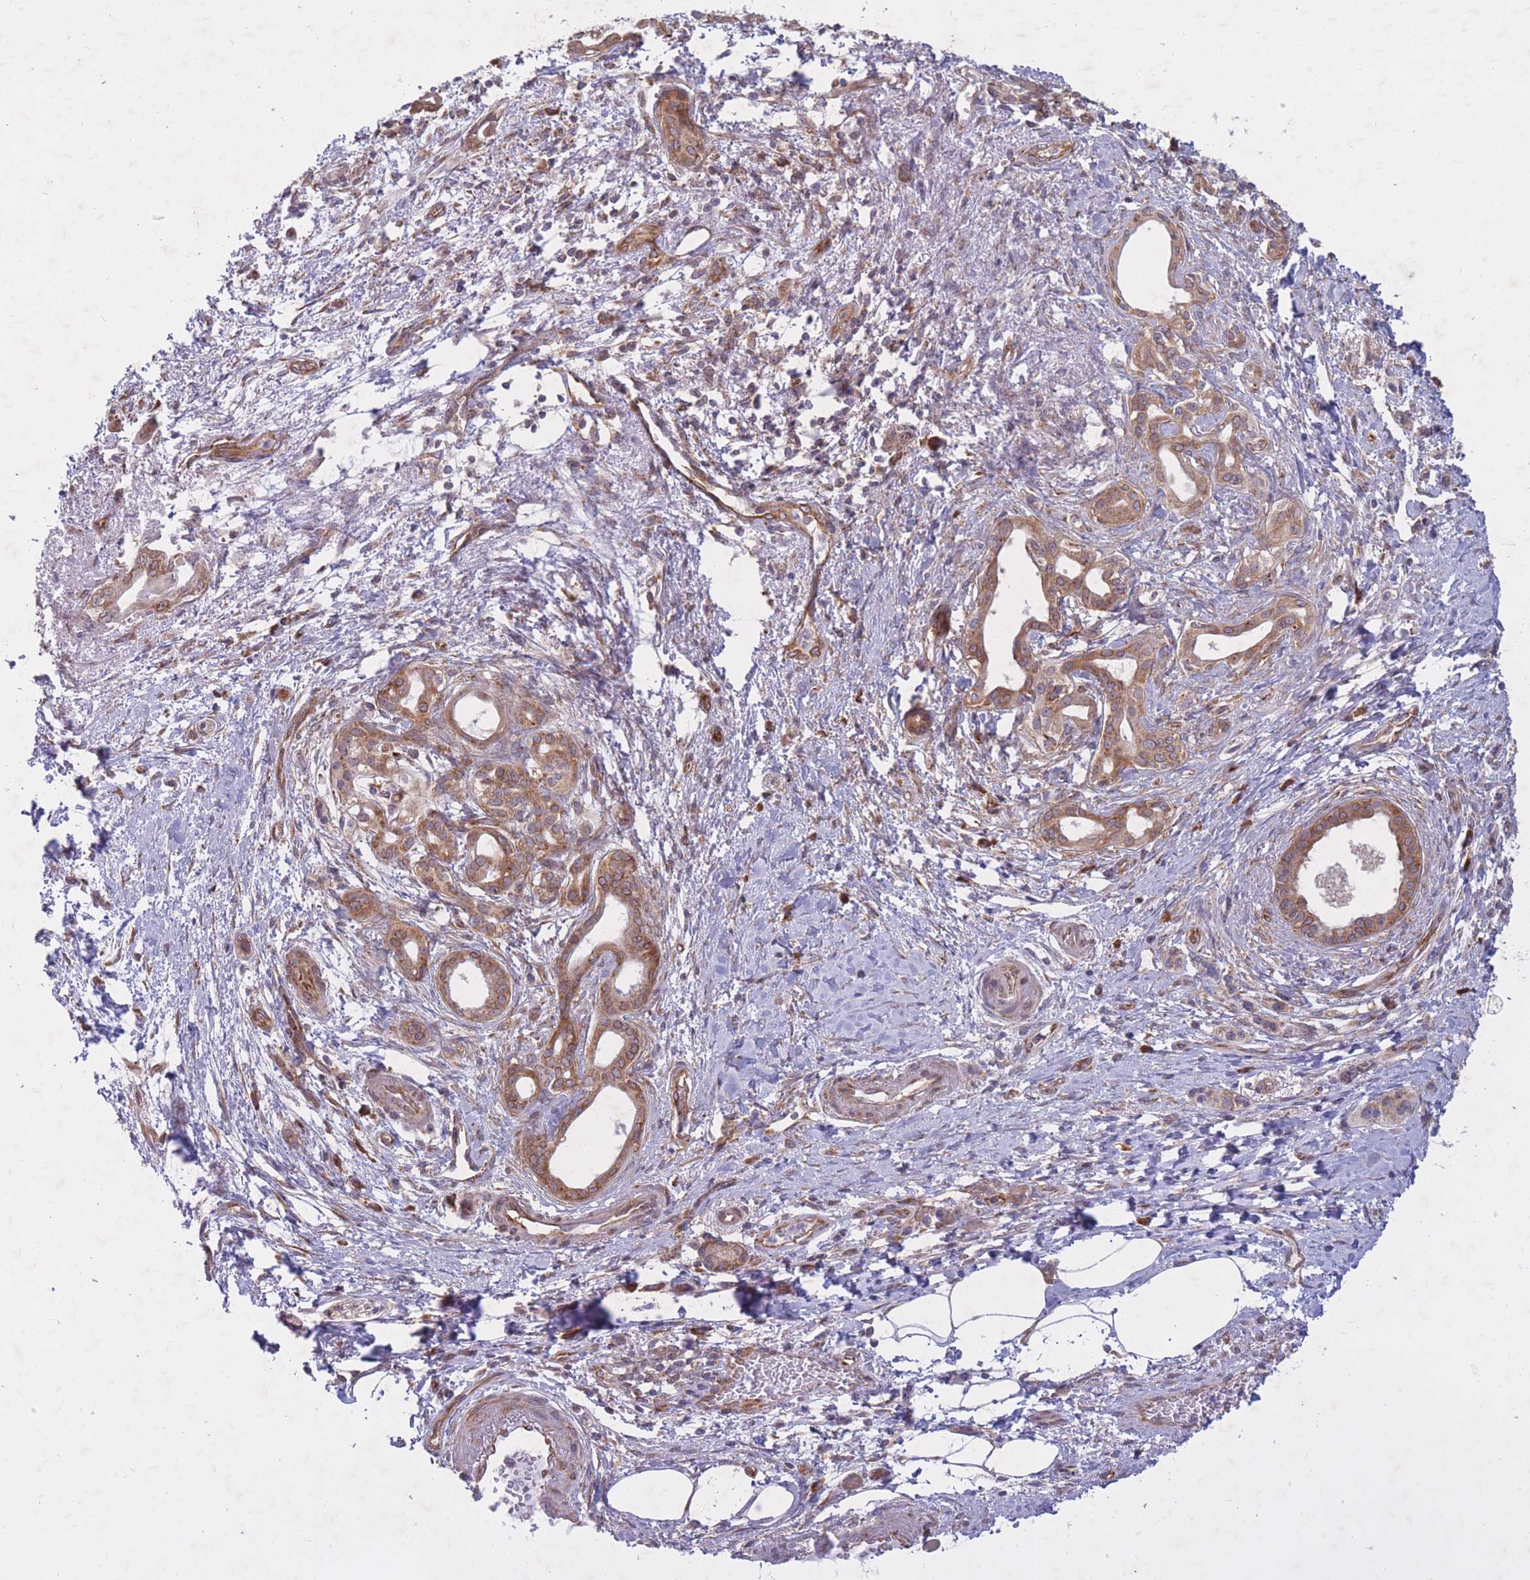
{"staining": {"intensity": "moderate", "quantity": ">75%", "location": "cytoplasmic/membranous"}, "tissue": "pancreatic cancer", "cell_type": "Tumor cells", "image_type": "cancer", "snomed": [{"axis": "morphology", "description": "Adenocarcinoma, NOS"}, {"axis": "topography", "description": "Pancreas"}], "caption": "High-magnification brightfield microscopy of pancreatic adenocarcinoma stained with DAB (brown) and counterstained with hematoxylin (blue). tumor cells exhibit moderate cytoplasmic/membranous expression is appreciated in about>75% of cells. (brown staining indicates protein expression, while blue staining denotes nuclei).", "gene": "CCDC124", "patient": {"sex": "male", "age": 71}}